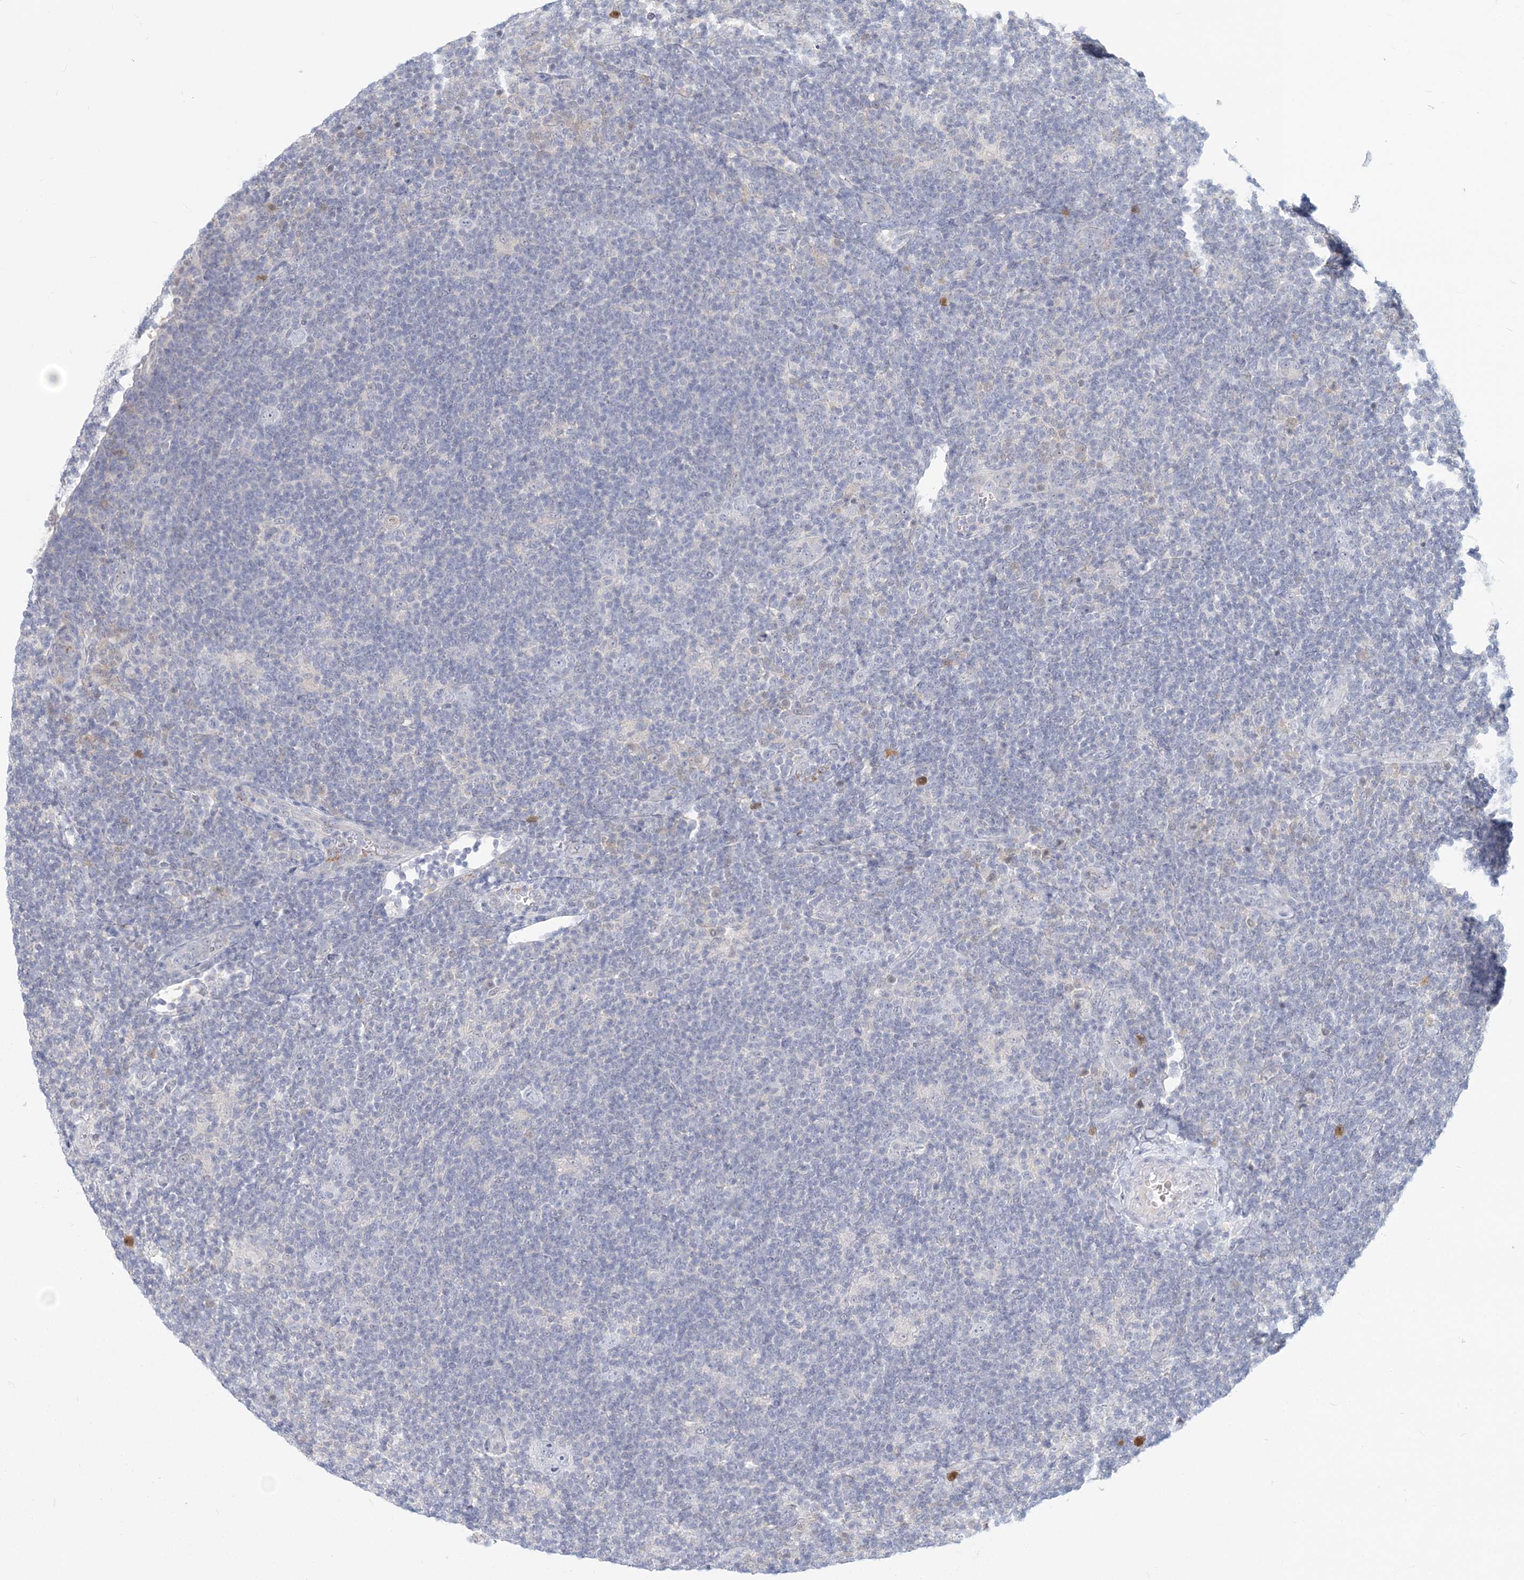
{"staining": {"intensity": "negative", "quantity": "none", "location": "none"}, "tissue": "lymphoma", "cell_type": "Tumor cells", "image_type": "cancer", "snomed": [{"axis": "morphology", "description": "Hodgkin's disease, NOS"}, {"axis": "topography", "description": "Lymph node"}], "caption": "DAB (3,3'-diaminobenzidine) immunohistochemical staining of human Hodgkin's disease exhibits no significant positivity in tumor cells. (DAB immunohistochemistry, high magnification).", "gene": "GMPPA", "patient": {"sex": "female", "age": 57}}